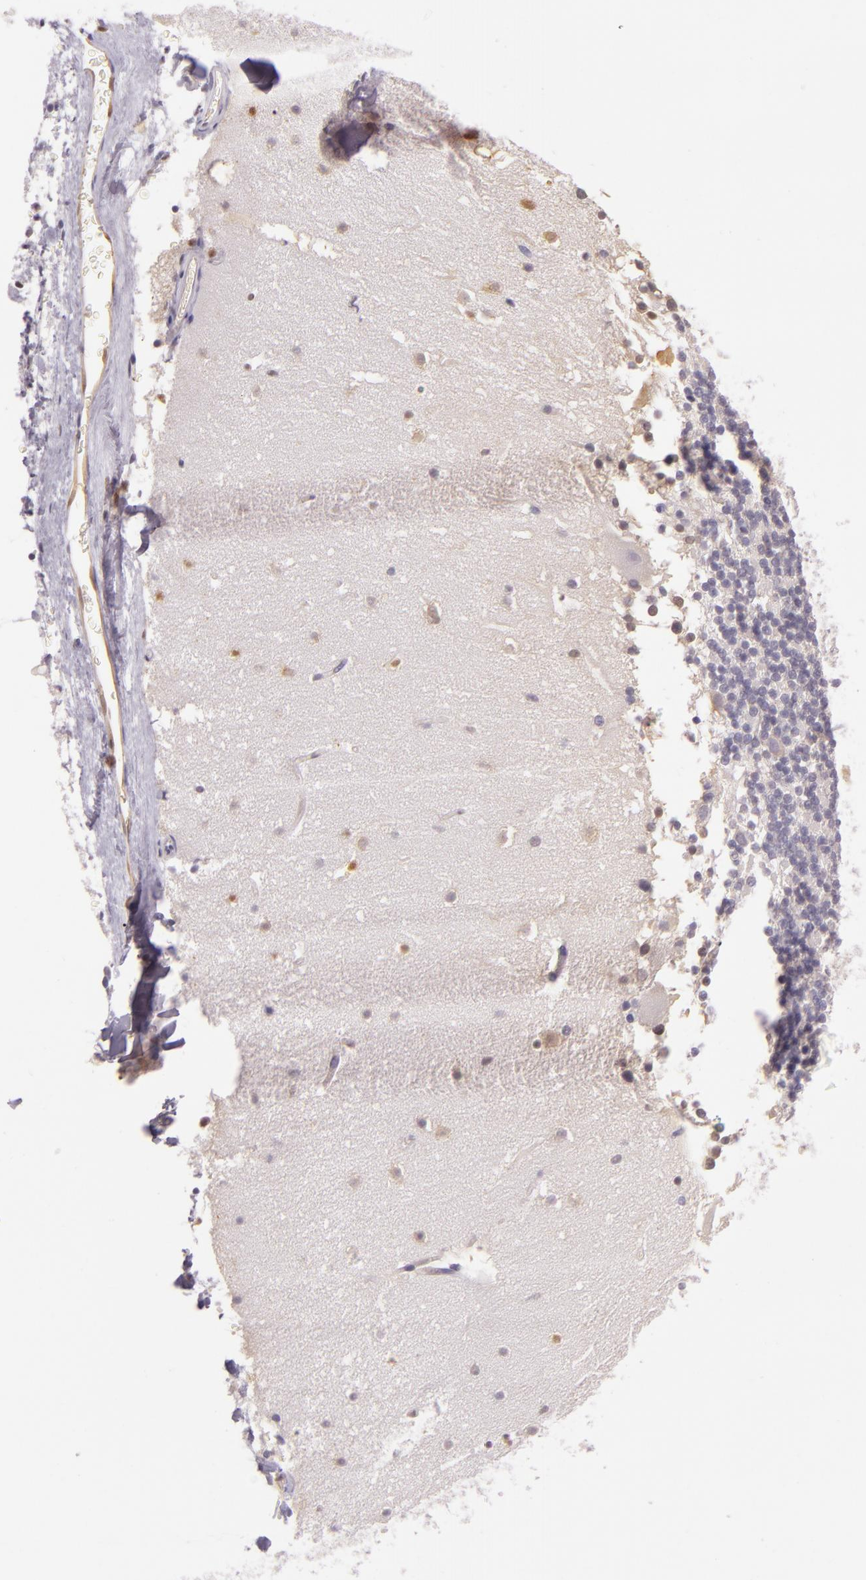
{"staining": {"intensity": "weak", "quantity": "25%-75%", "location": "cytoplasmic/membranous"}, "tissue": "cerebellum", "cell_type": "Cells in granular layer", "image_type": "normal", "snomed": [{"axis": "morphology", "description": "Normal tissue, NOS"}, {"axis": "topography", "description": "Cerebellum"}], "caption": "The immunohistochemical stain highlights weak cytoplasmic/membranous staining in cells in granular layer of benign cerebellum.", "gene": "HSPA8", "patient": {"sex": "female", "age": 19}}